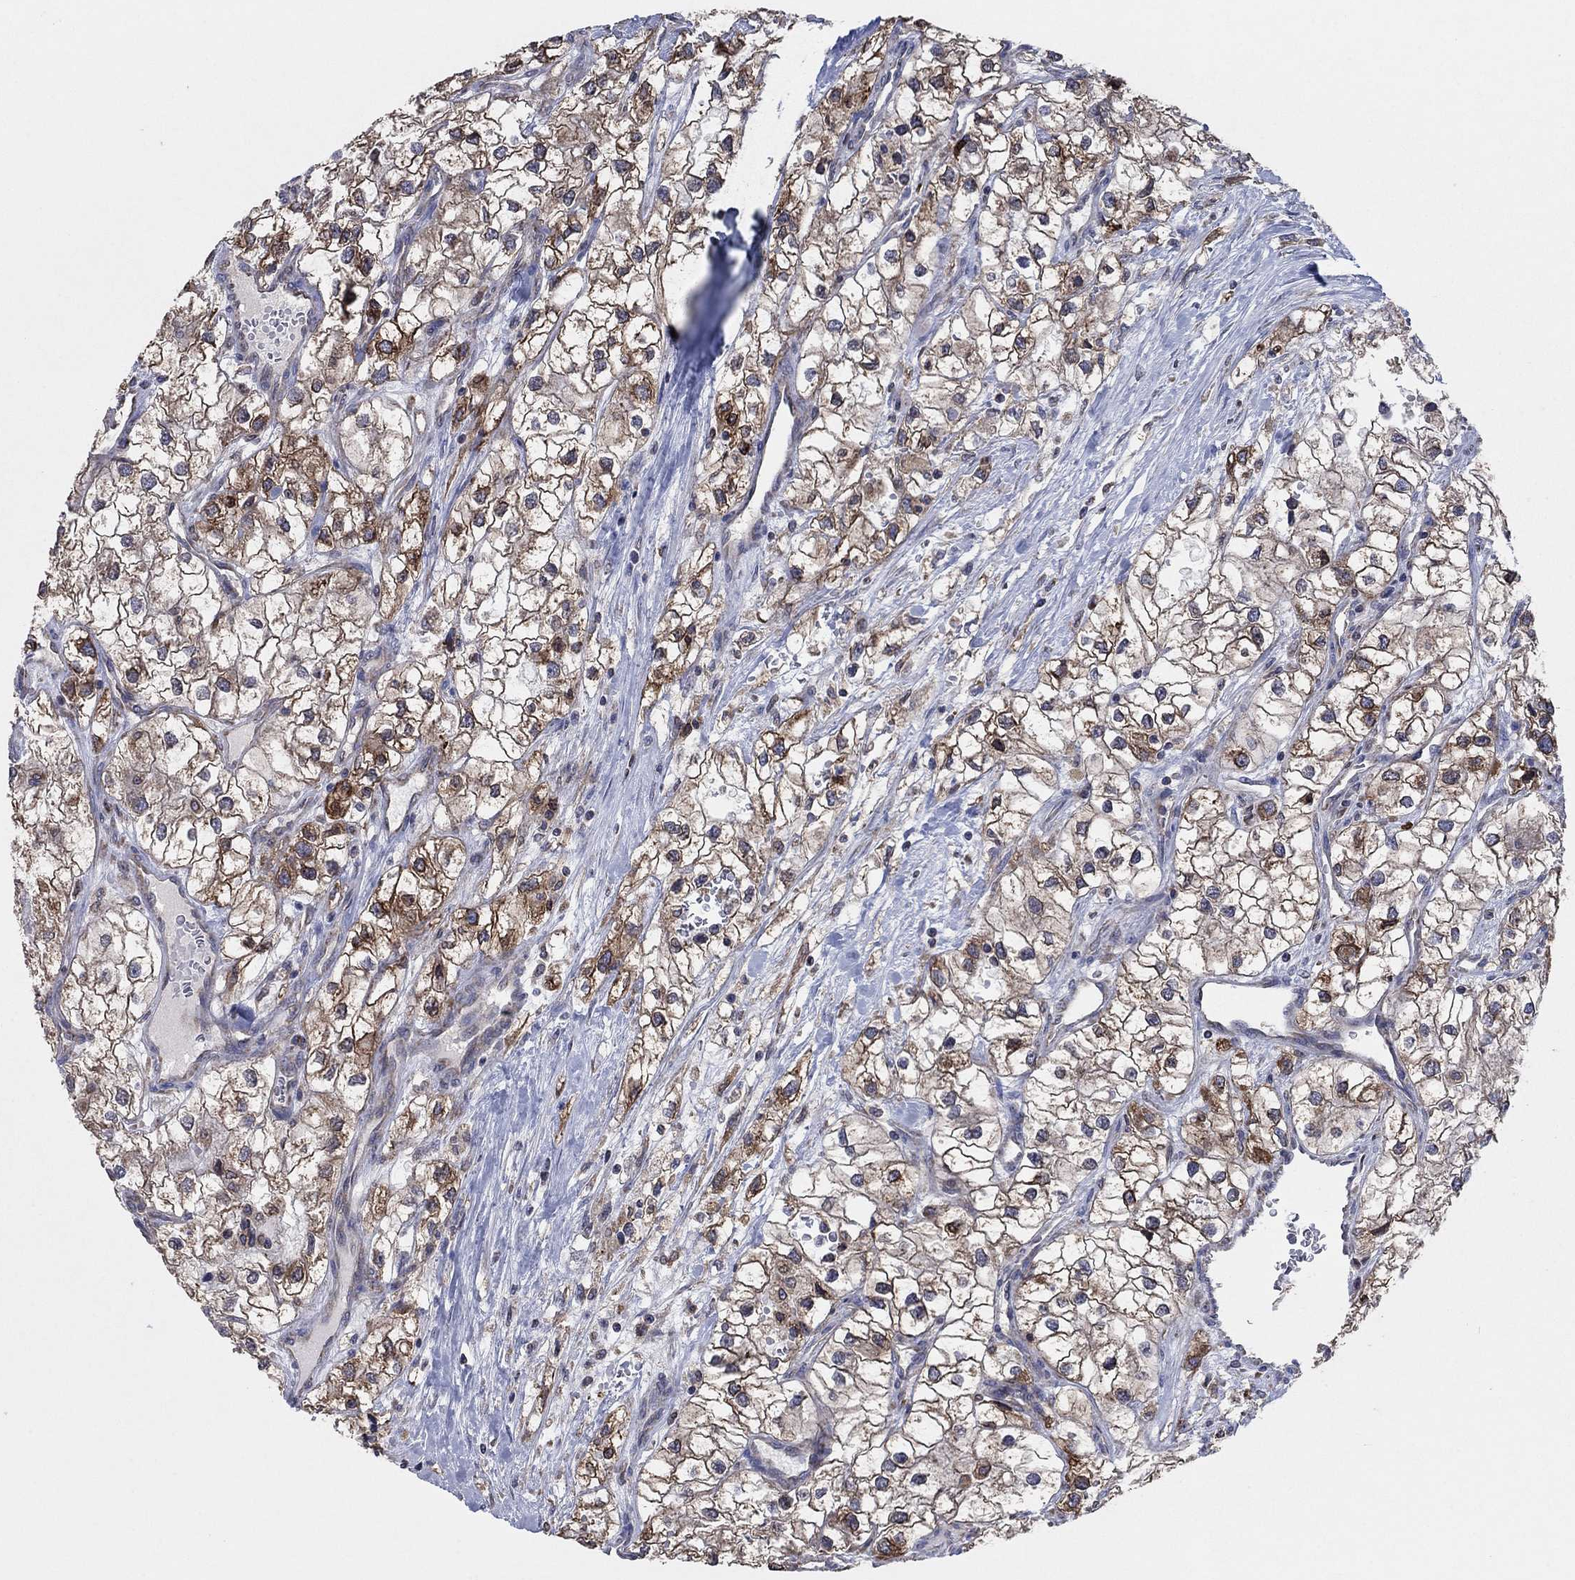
{"staining": {"intensity": "strong", "quantity": "25%-75%", "location": "cytoplasmic/membranous"}, "tissue": "renal cancer", "cell_type": "Tumor cells", "image_type": "cancer", "snomed": [{"axis": "morphology", "description": "Adenocarcinoma, NOS"}, {"axis": "topography", "description": "Kidney"}], "caption": "Immunohistochemical staining of renal cancer shows strong cytoplasmic/membranous protein positivity in approximately 25%-75% of tumor cells.", "gene": "NCEH1", "patient": {"sex": "male", "age": 59}}